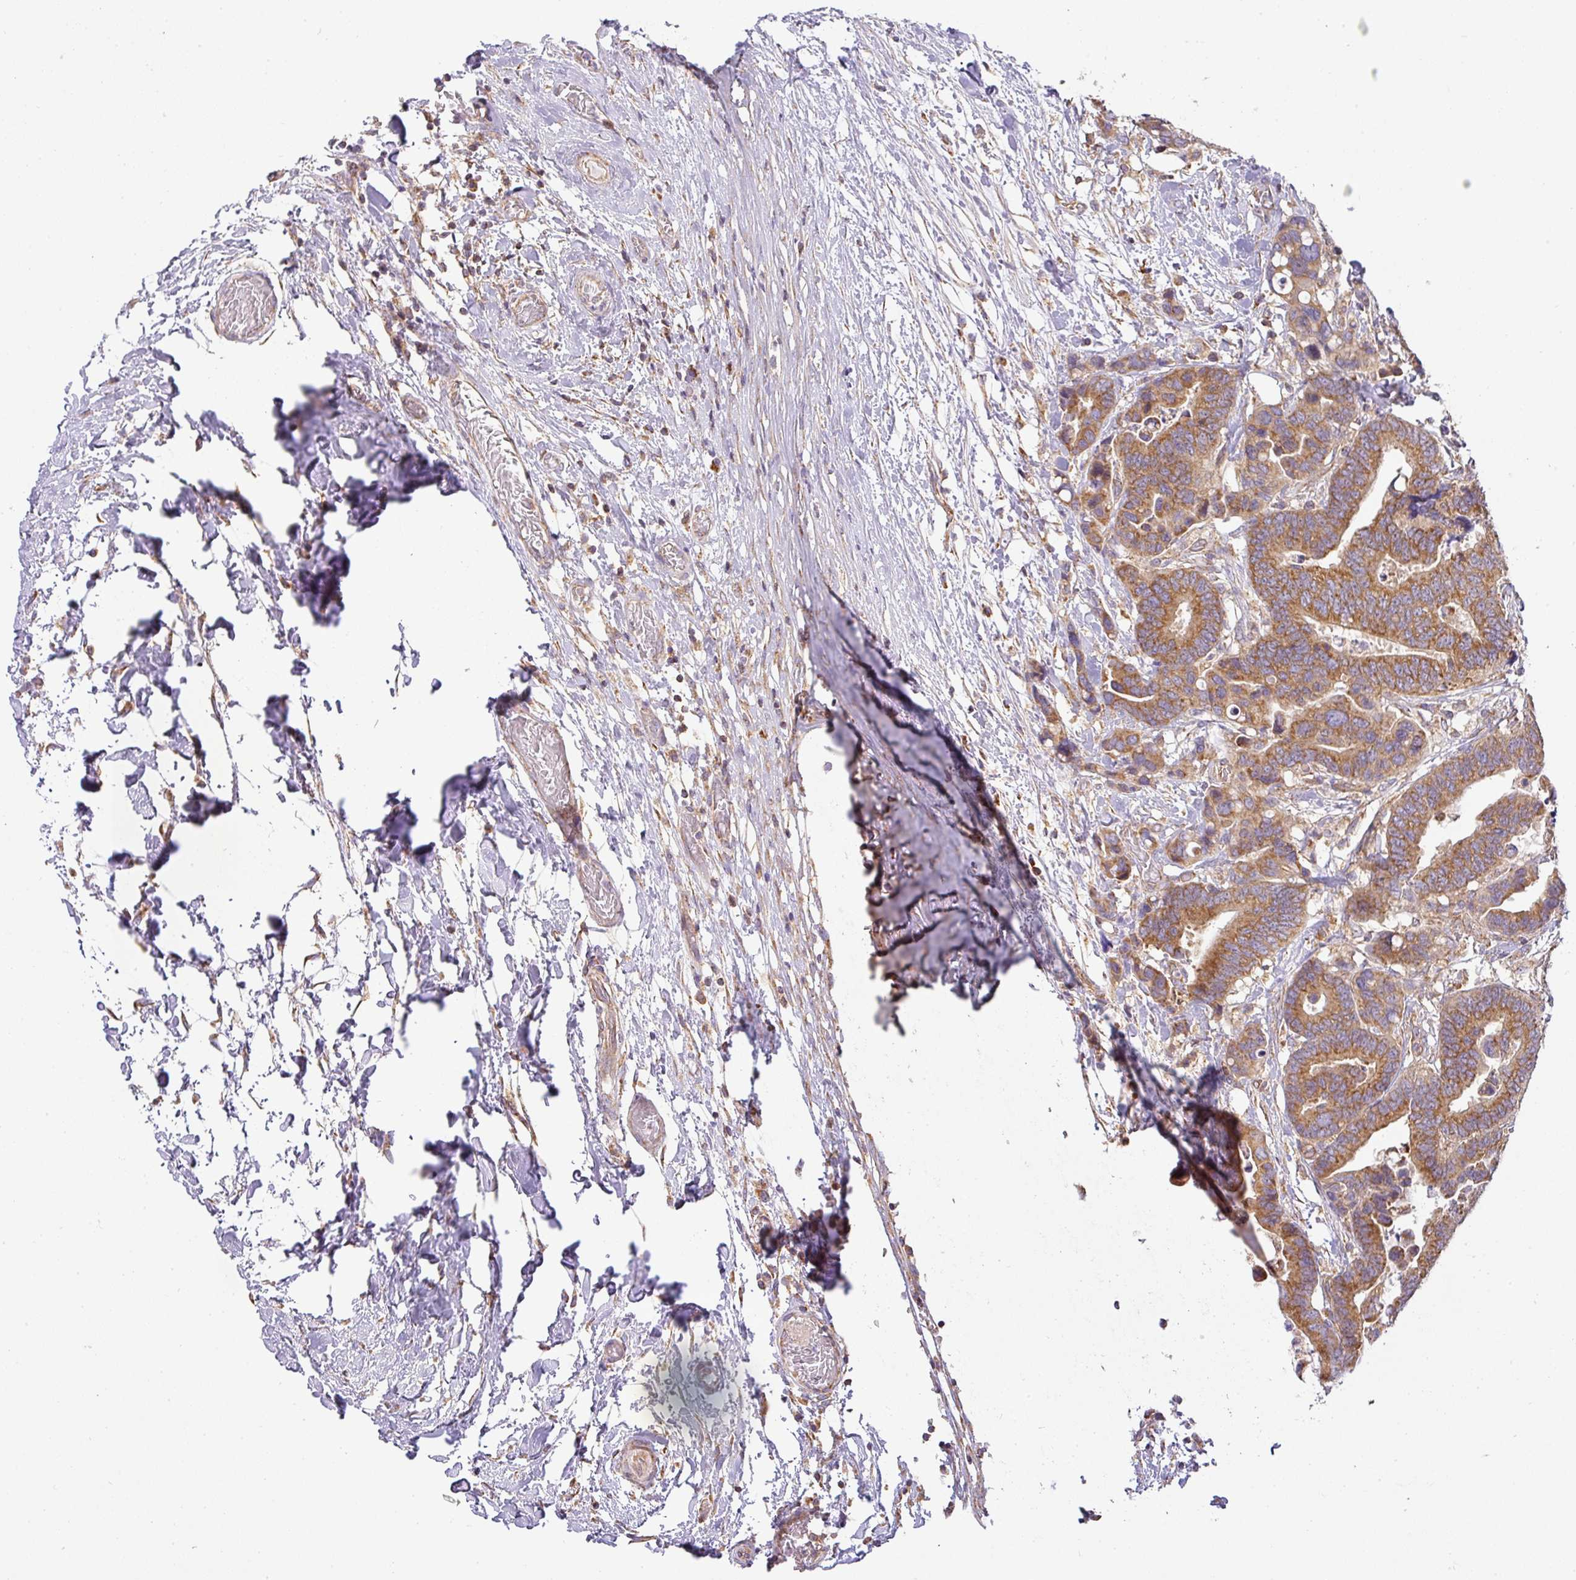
{"staining": {"intensity": "moderate", "quantity": ">75%", "location": "cytoplasmic/membranous"}, "tissue": "colorectal cancer", "cell_type": "Tumor cells", "image_type": "cancer", "snomed": [{"axis": "morphology", "description": "Adenocarcinoma, NOS"}, {"axis": "topography", "description": "Colon"}], "caption": "Protein expression analysis of adenocarcinoma (colorectal) demonstrates moderate cytoplasmic/membranous expression in approximately >75% of tumor cells. (Brightfield microscopy of DAB IHC at high magnification).", "gene": "ZNF211", "patient": {"sex": "male", "age": 82}}